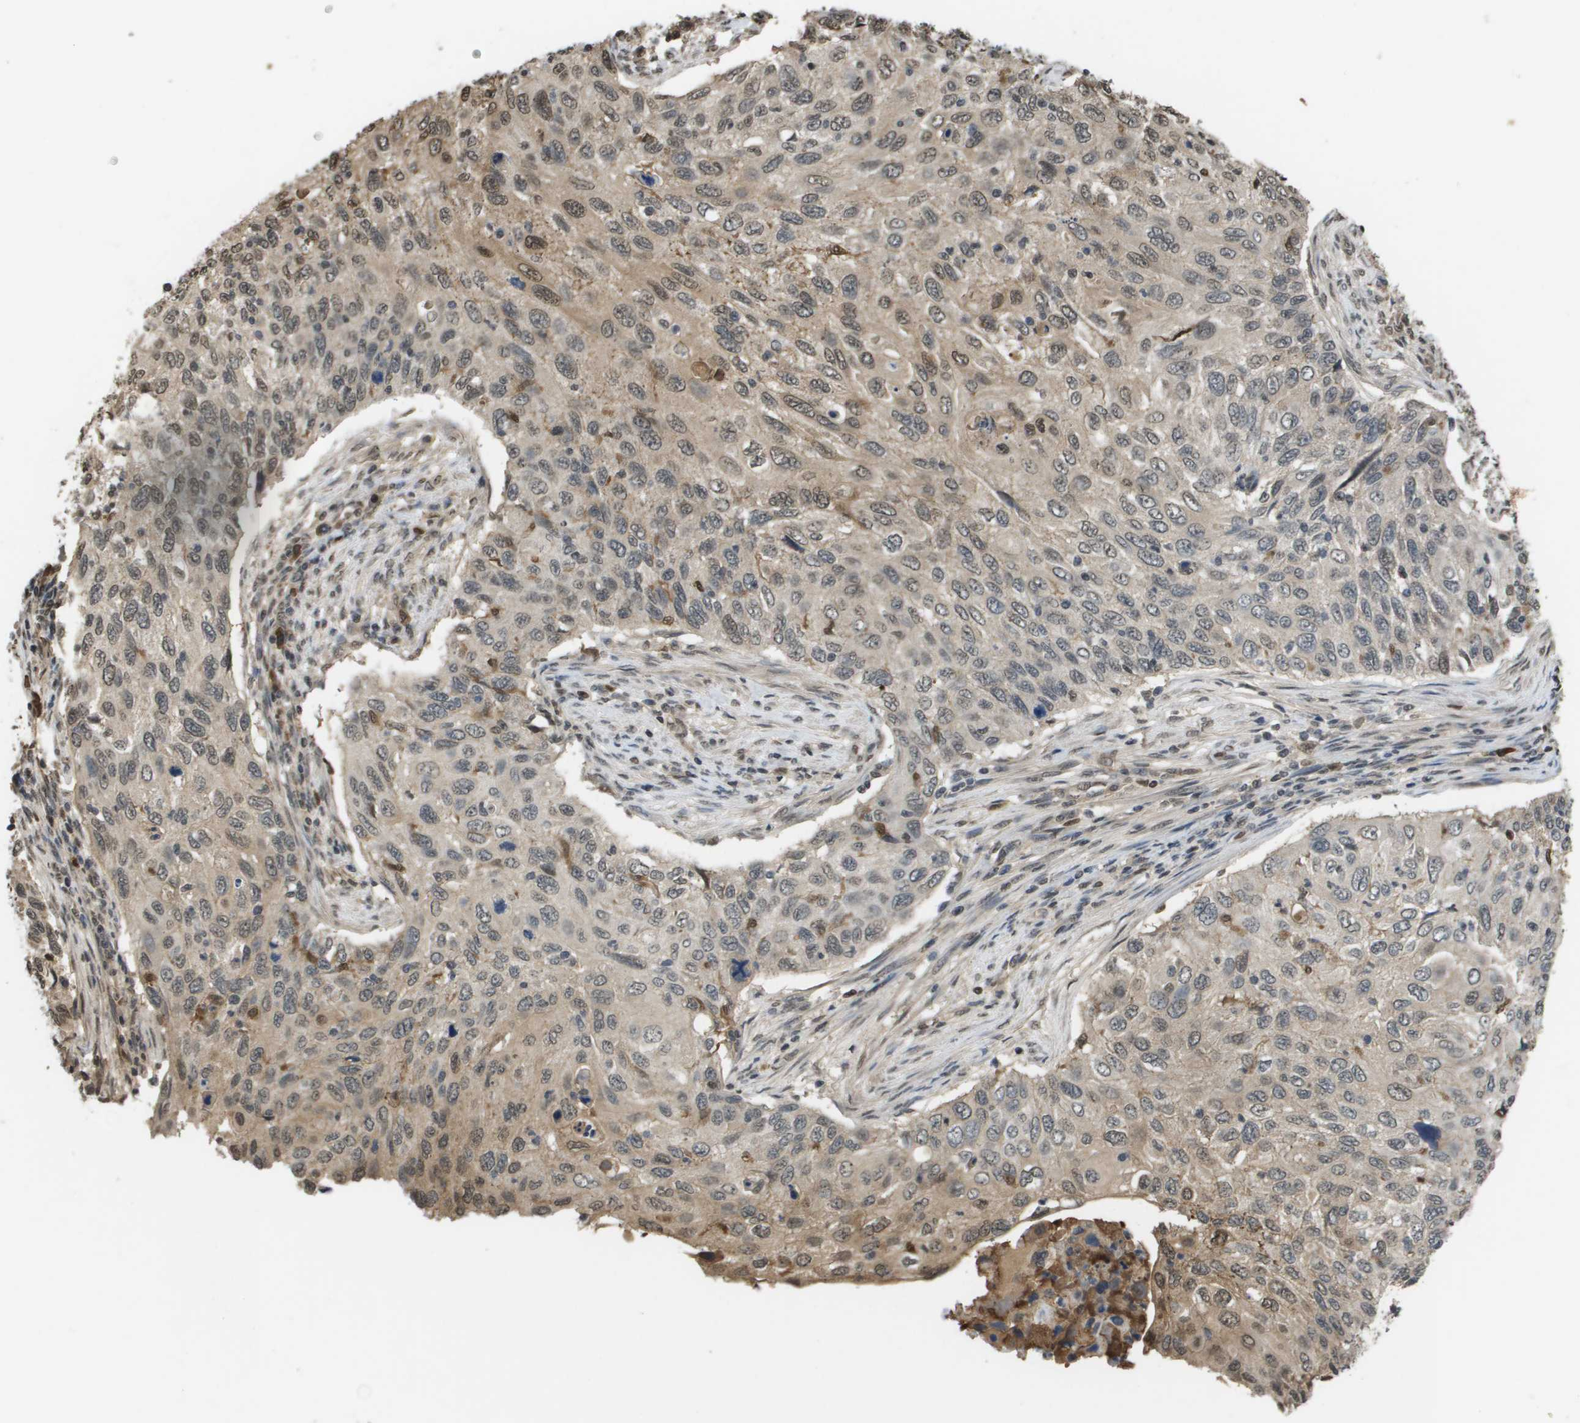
{"staining": {"intensity": "moderate", "quantity": "<25%", "location": "cytoplasmic/membranous,nuclear"}, "tissue": "cervical cancer", "cell_type": "Tumor cells", "image_type": "cancer", "snomed": [{"axis": "morphology", "description": "Squamous cell carcinoma, NOS"}, {"axis": "topography", "description": "Cervix"}], "caption": "The micrograph displays immunohistochemical staining of cervical squamous cell carcinoma. There is moderate cytoplasmic/membranous and nuclear positivity is present in approximately <25% of tumor cells.", "gene": "NDRG2", "patient": {"sex": "female", "age": 70}}